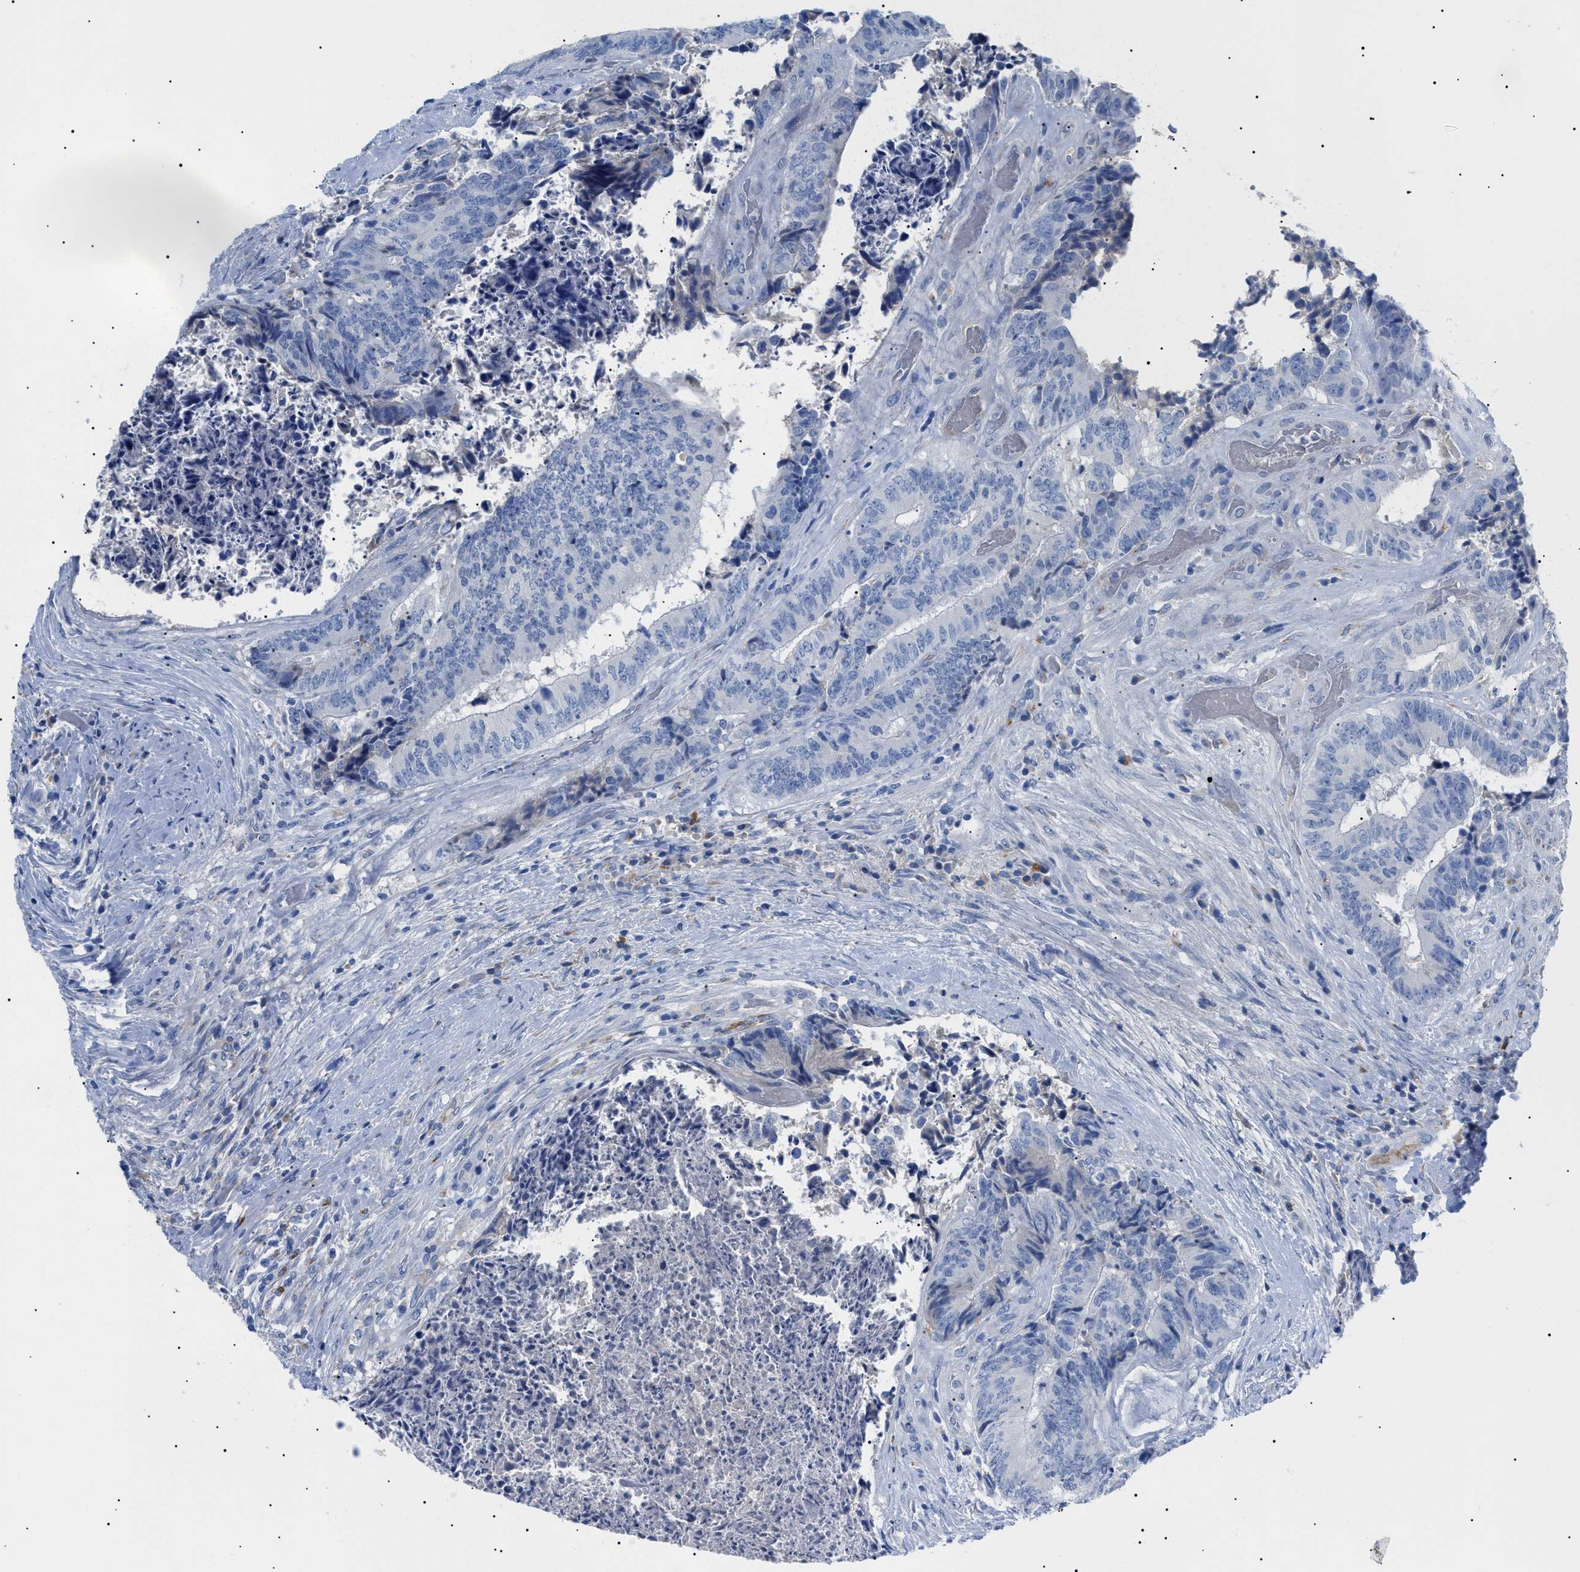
{"staining": {"intensity": "negative", "quantity": "none", "location": "none"}, "tissue": "colorectal cancer", "cell_type": "Tumor cells", "image_type": "cancer", "snomed": [{"axis": "morphology", "description": "Adenocarcinoma, NOS"}, {"axis": "topography", "description": "Rectum"}], "caption": "This is a micrograph of IHC staining of colorectal cancer (adenocarcinoma), which shows no expression in tumor cells.", "gene": "ACKR1", "patient": {"sex": "male", "age": 72}}